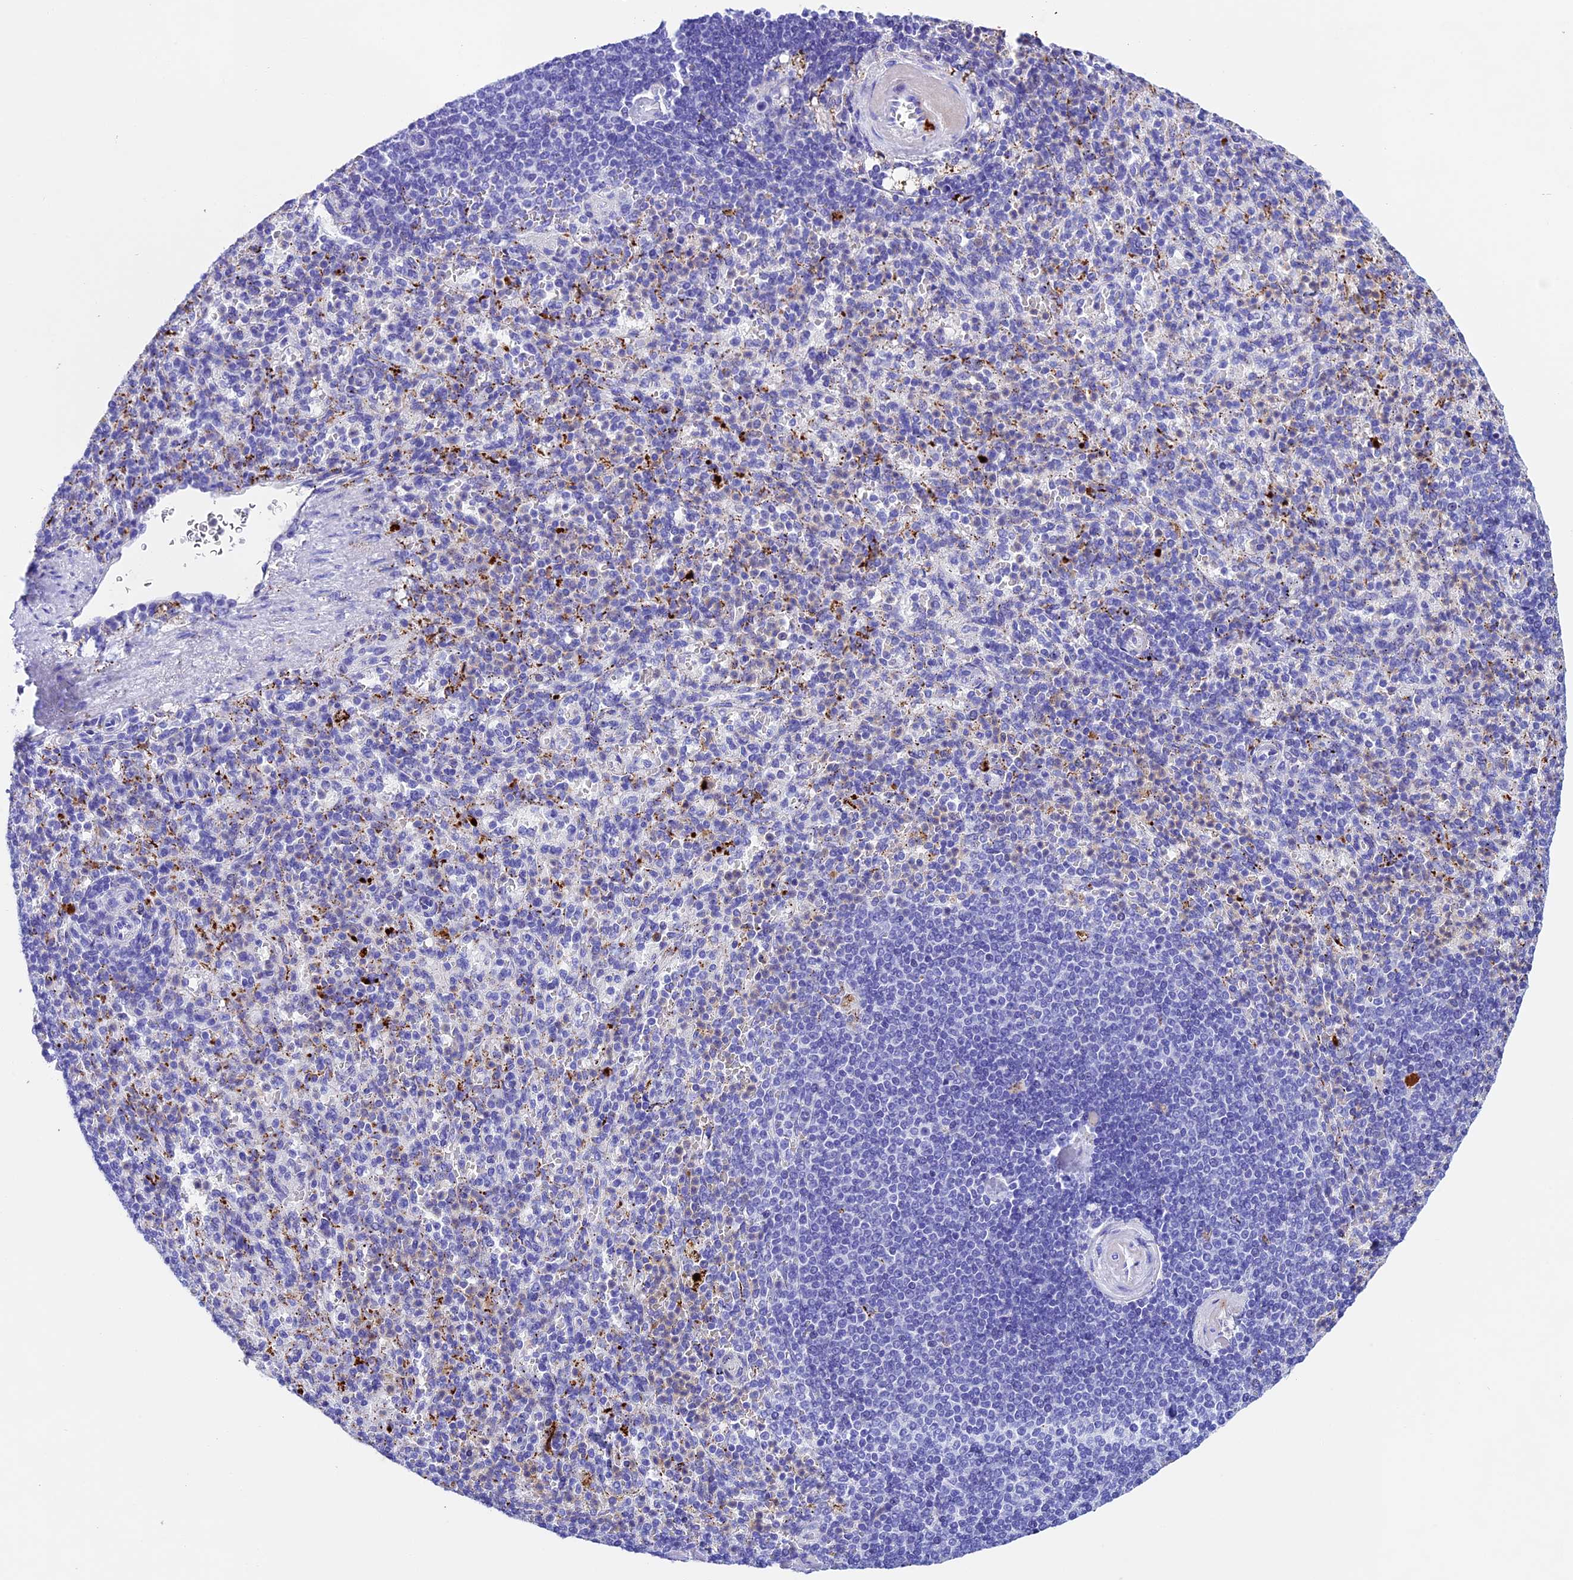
{"staining": {"intensity": "negative", "quantity": "none", "location": "none"}, "tissue": "spleen", "cell_type": "Cells in red pulp", "image_type": "normal", "snomed": [{"axis": "morphology", "description": "Normal tissue, NOS"}, {"axis": "topography", "description": "Spleen"}], "caption": "IHC of benign spleen reveals no positivity in cells in red pulp.", "gene": "PSG11", "patient": {"sex": "female", "age": 74}}